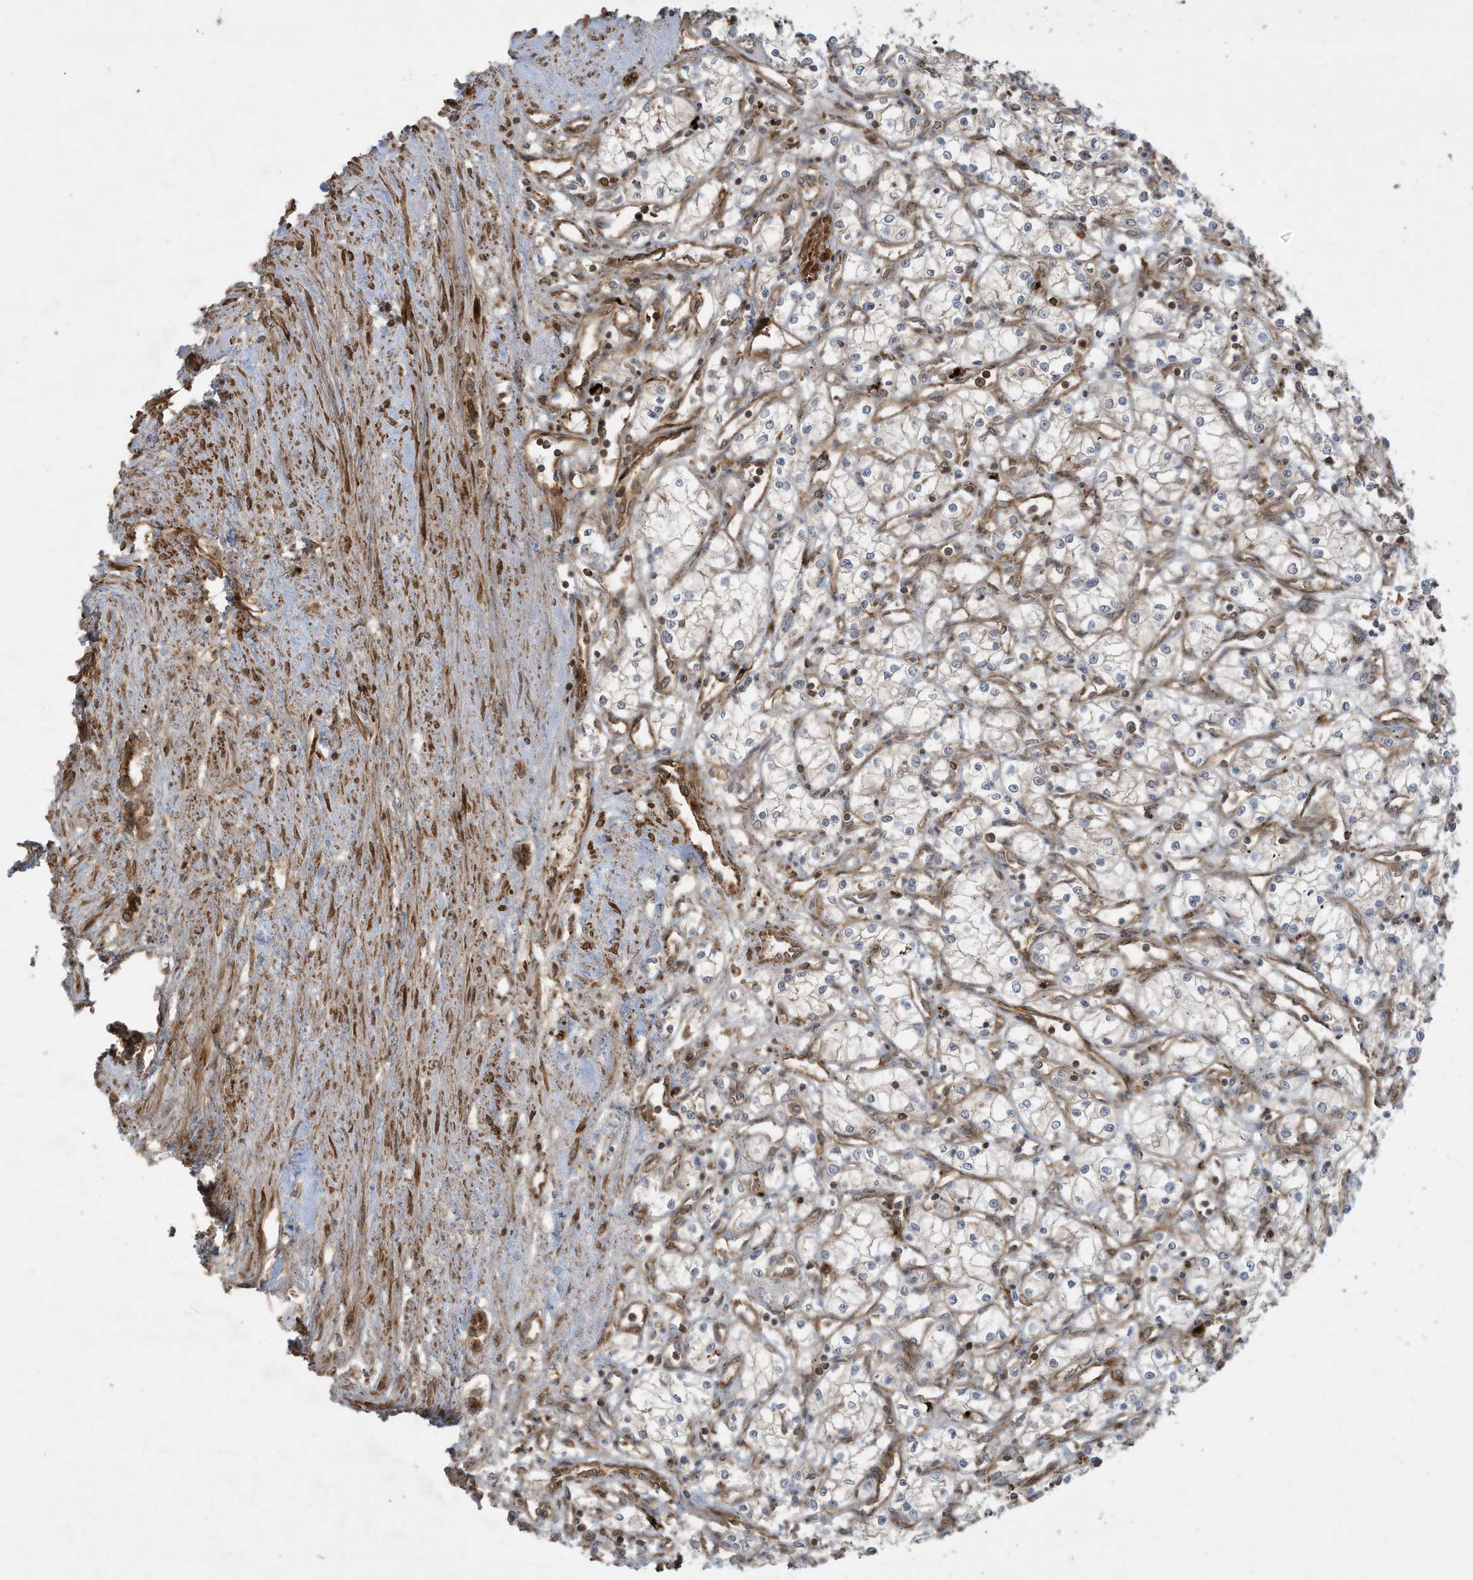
{"staining": {"intensity": "negative", "quantity": "none", "location": "none"}, "tissue": "renal cancer", "cell_type": "Tumor cells", "image_type": "cancer", "snomed": [{"axis": "morphology", "description": "Adenocarcinoma, NOS"}, {"axis": "topography", "description": "Kidney"}], "caption": "This is an immunohistochemistry (IHC) micrograph of human adenocarcinoma (renal). There is no expression in tumor cells.", "gene": "DDIT4", "patient": {"sex": "male", "age": 59}}